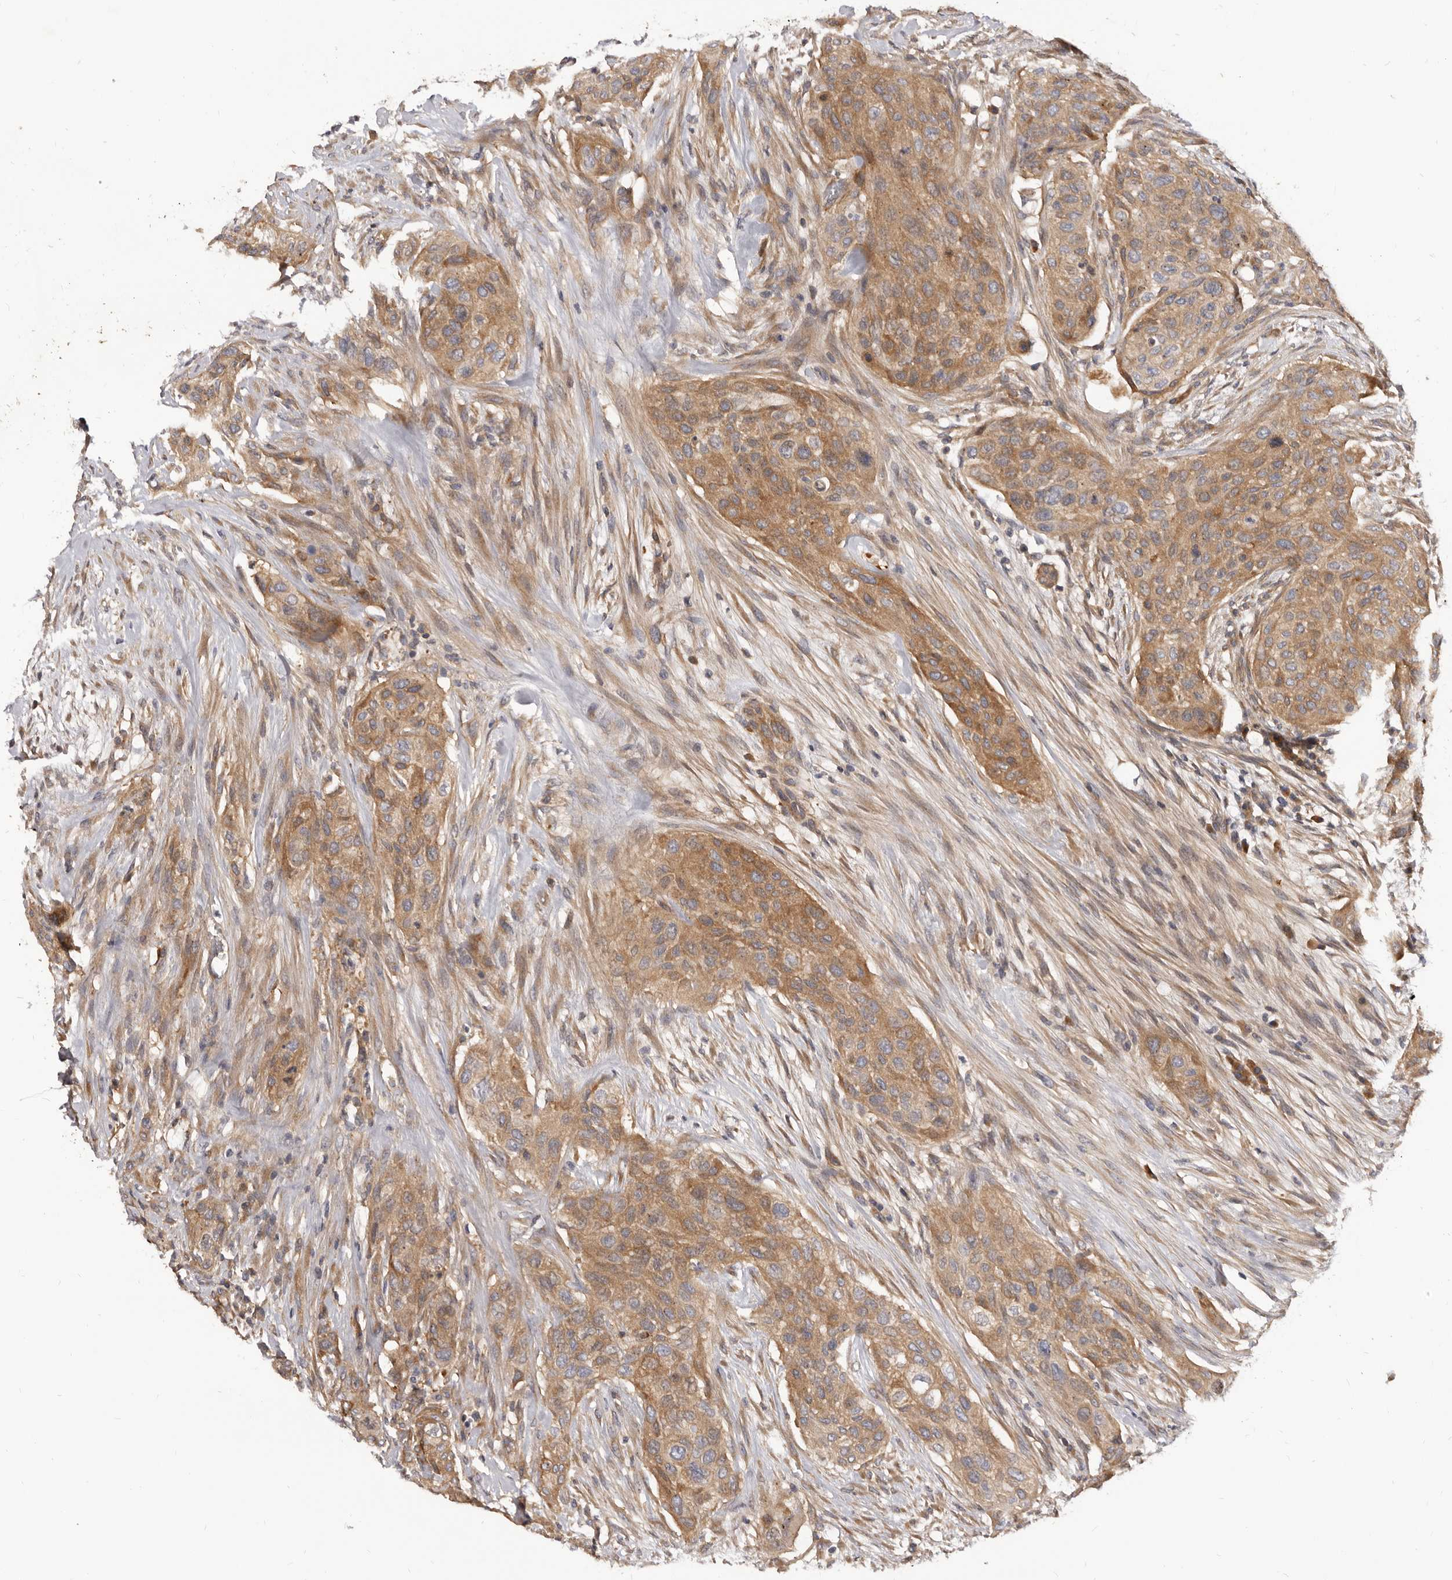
{"staining": {"intensity": "moderate", "quantity": ">75%", "location": "cytoplasmic/membranous"}, "tissue": "urothelial cancer", "cell_type": "Tumor cells", "image_type": "cancer", "snomed": [{"axis": "morphology", "description": "Urothelial carcinoma, High grade"}, {"axis": "topography", "description": "Urinary bladder"}], "caption": "Protein analysis of high-grade urothelial carcinoma tissue shows moderate cytoplasmic/membranous expression in about >75% of tumor cells.", "gene": "ADAMTS20", "patient": {"sex": "male", "age": 35}}